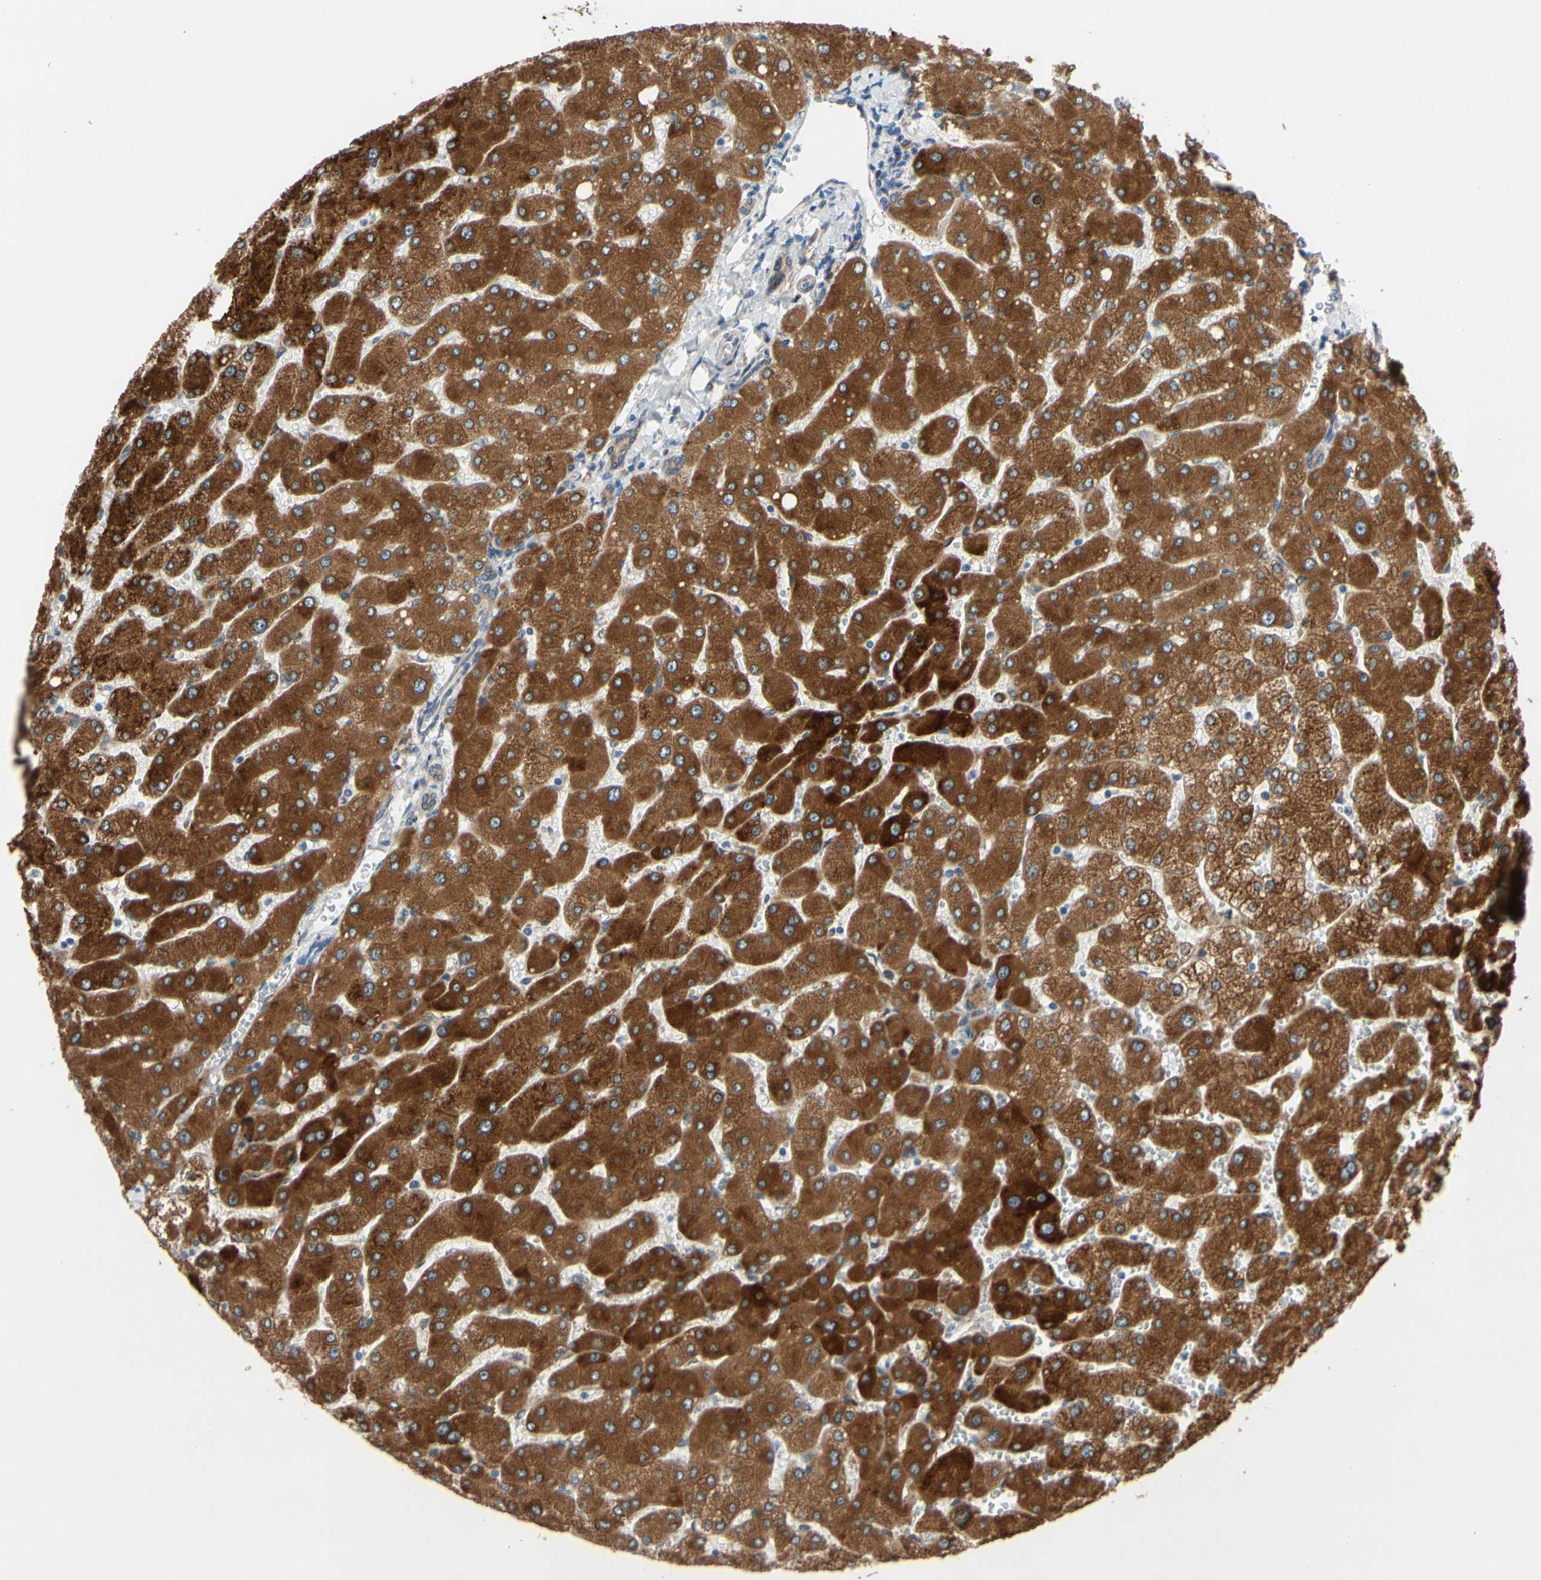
{"staining": {"intensity": "weak", "quantity": ">75%", "location": "cytoplasmic/membranous"}, "tissue": "liver", "cell_type": "Cholangiocytes", "image_type": "normal", "snomed": [{"axis": "morphology", "description": "Normal tissue, NOS"}, {"axis": "topography", "description": "Liver"}], "caption": "Immunohistochemical staining of benign liver reveals low levels of weak cytoplasmic/membranous positivity in approximately >75% of cholangiocytes.", "gene": "PRXL2A", "patient": {"sex": "male", "age": 55}}